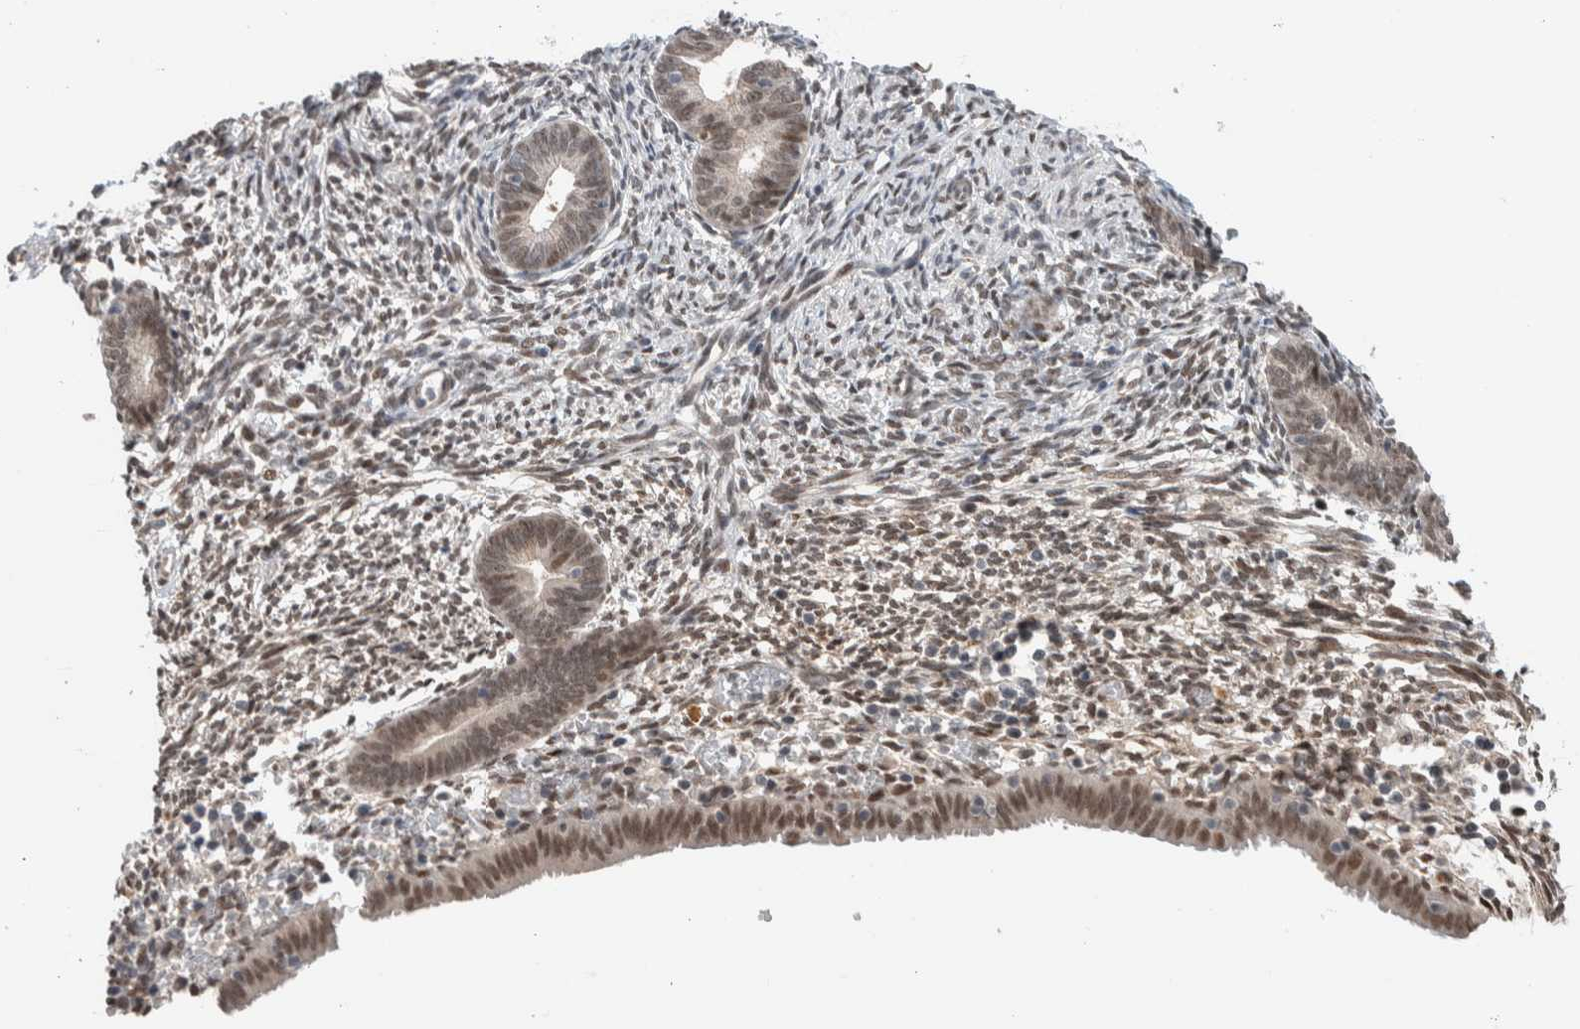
{"staining": {"intensity": "weak", "quantity": "25%-75%", "location": "nuclear"}, "tissue": "endometrium", "cell_type": "Cells in endometrial stroma", "image_type": "normal", "snomed": [{"axis": "morphology", "description": "Normal tissue, NOS"}, {"axis": "morphology", "description": "Atrophy, NOS"}, {"axis": "topography", "description": "Uterus"}, {"axis": "topography", "description": "Endometrium"}], "caption": "Benign endometrium exhibits weak nuclear expression in about 25%-75% of cells in endometrial stroma Nuclei are stained in blue..", "gene": "TNRC18", "patient": {"sex": "female", "age": 68}}